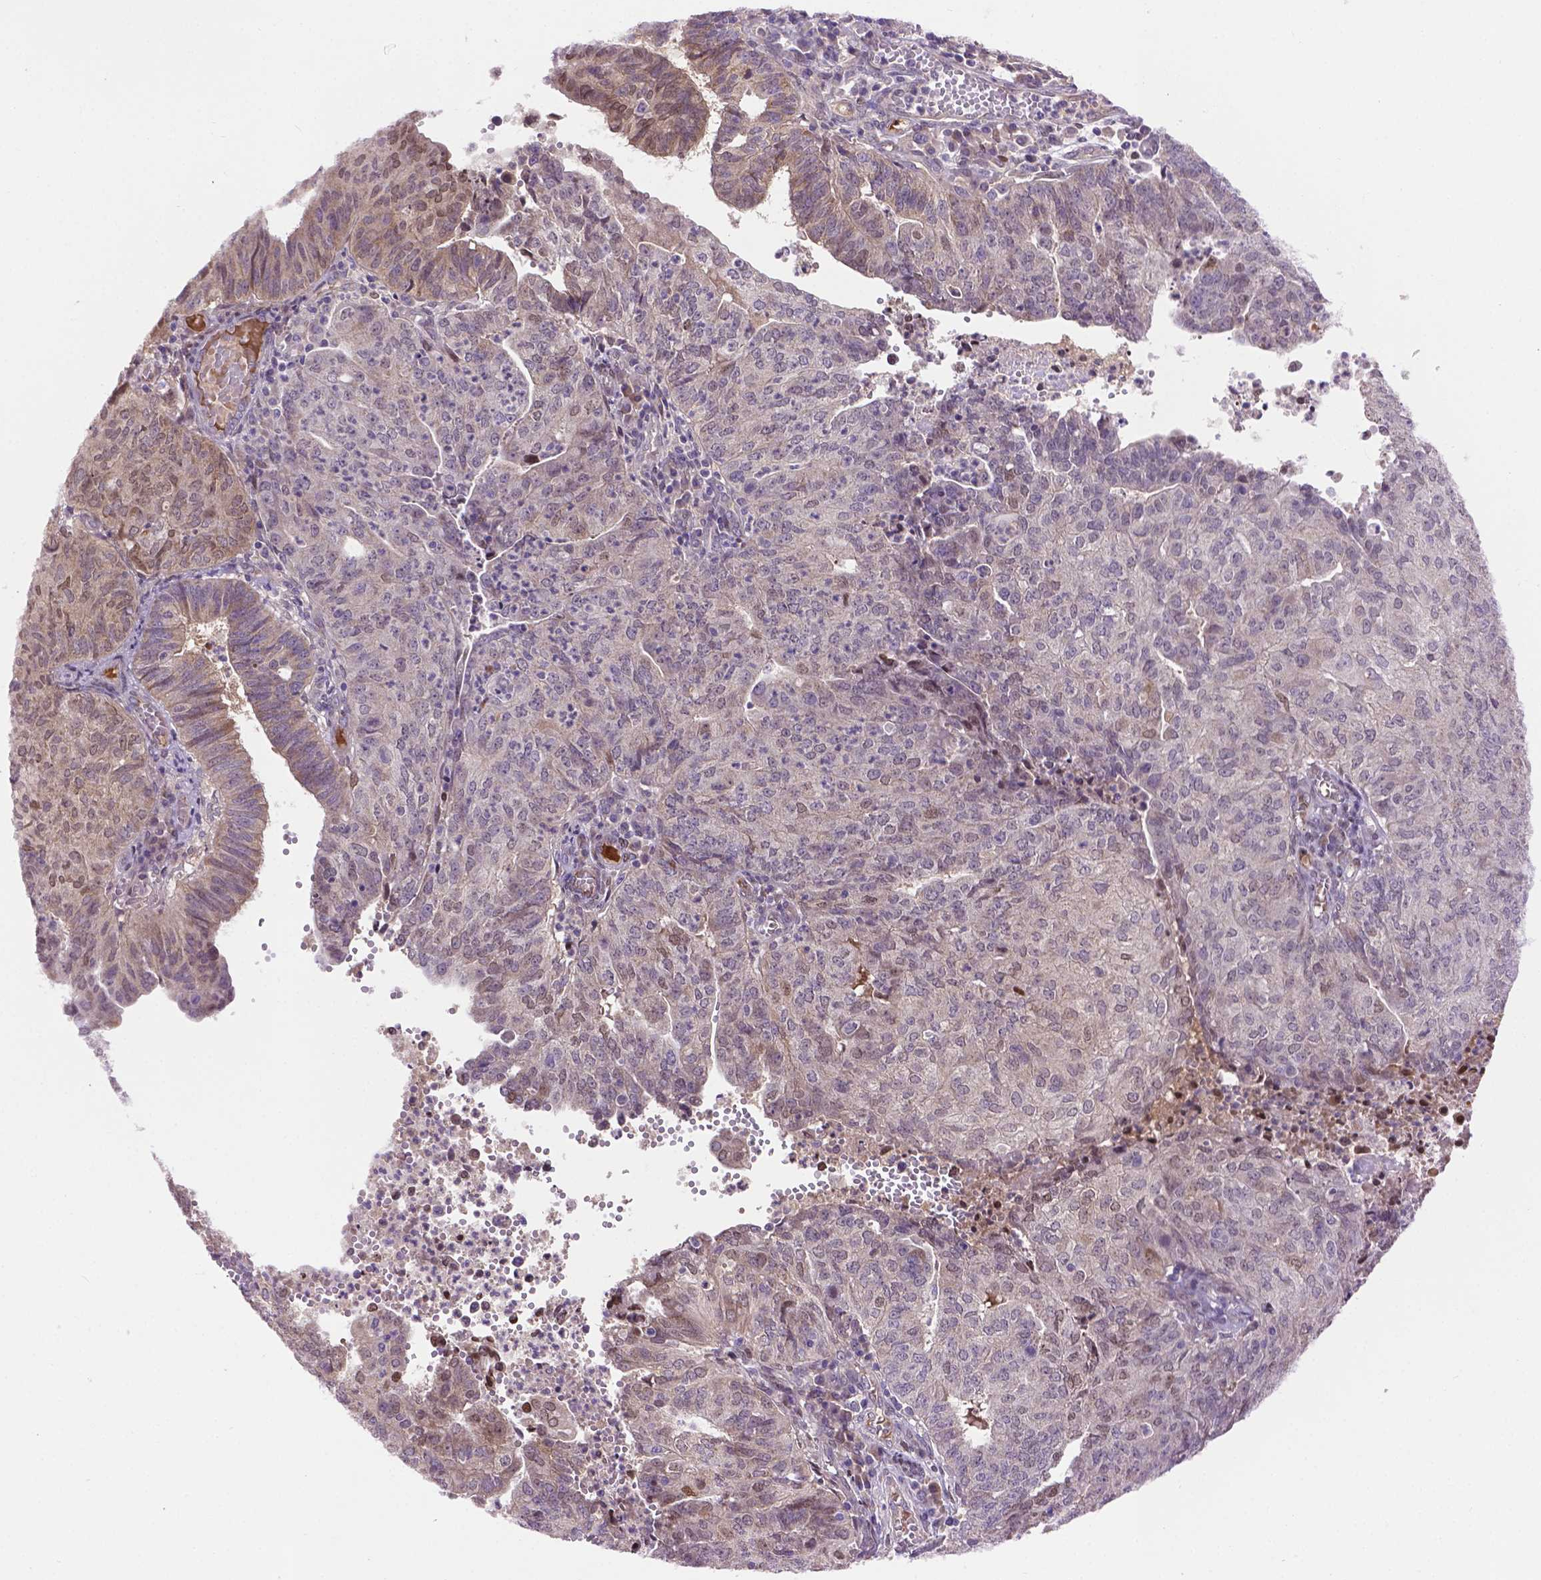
{"staining": {"intensity": "negative", "quantity": "none", "location": "none"}, "tissue": "endometrial cancer", "cell_type": "Tumor cells", "image_type": "cancer", "snomed": [{"axis": "morphology", "description": "Adenocarcinoma, NOS"}, {"axis": "topography", "description": "Endometrium"}], "caption": "Immunohistochemical staining of endometrial adenocarcinoma shows no significant expression in tumor cells.", "gene": "IRF6", "patient": {"sex": "female", "age": 82}}